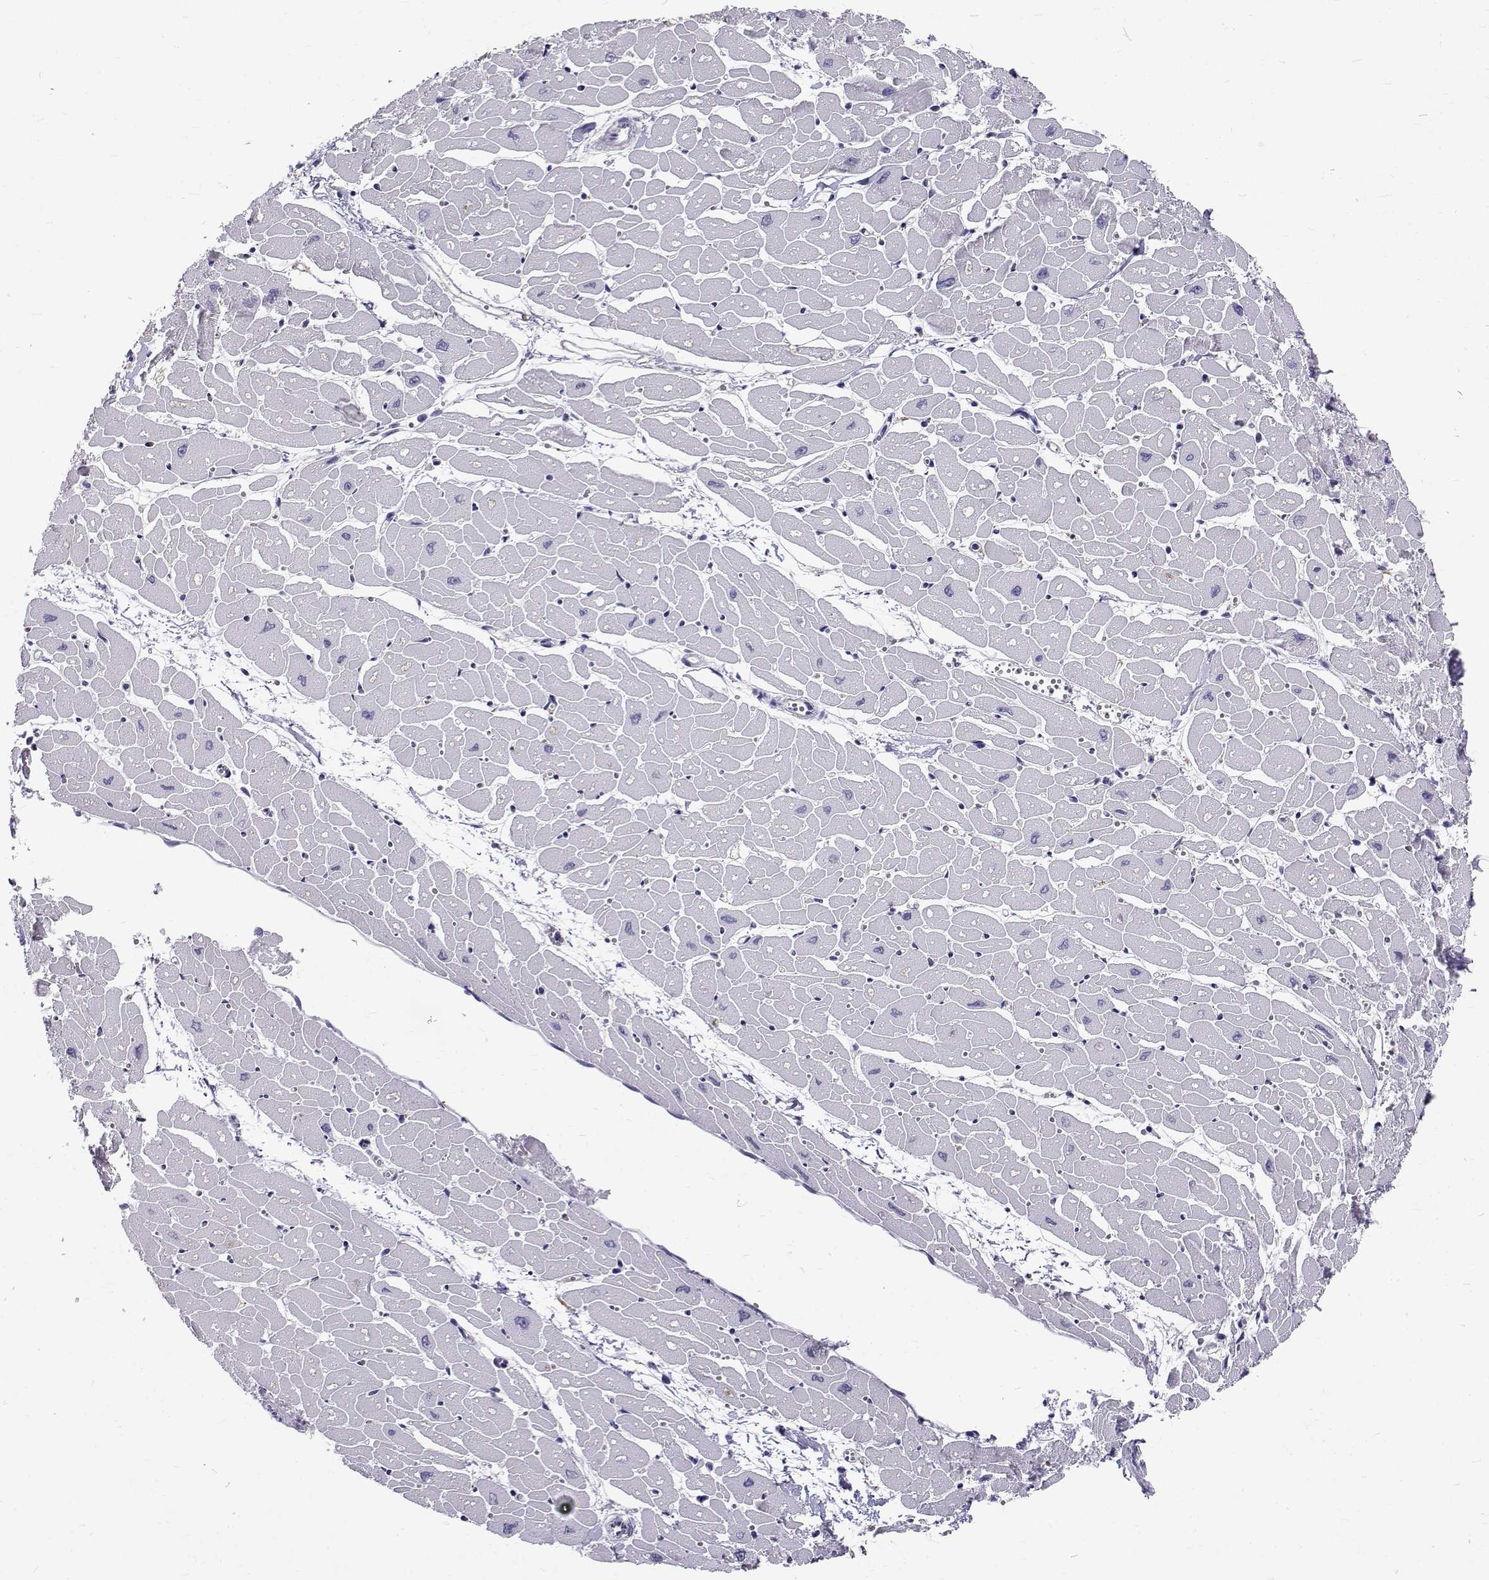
{"staining": {"intensity": "negative", "quantity": "none", "location": "none"}, "tissue": "heart muscle", "cell_type": "Cardiomyocytes", "image_type": "normal", "snomed": [{"axis": "morphology", "description": "Normal tissue, NOS"}, {"axis": "topography", "description": "Heart"}], "caption": "The image demonstrates no significant positivity in cardiomyocytes of heart muscle. (Brightfield microscopy of DAB immunohistochemistry (IHC) at high magnification).", "gene": "IGSF1", "patient": {"sex": "male", "age": 57}}